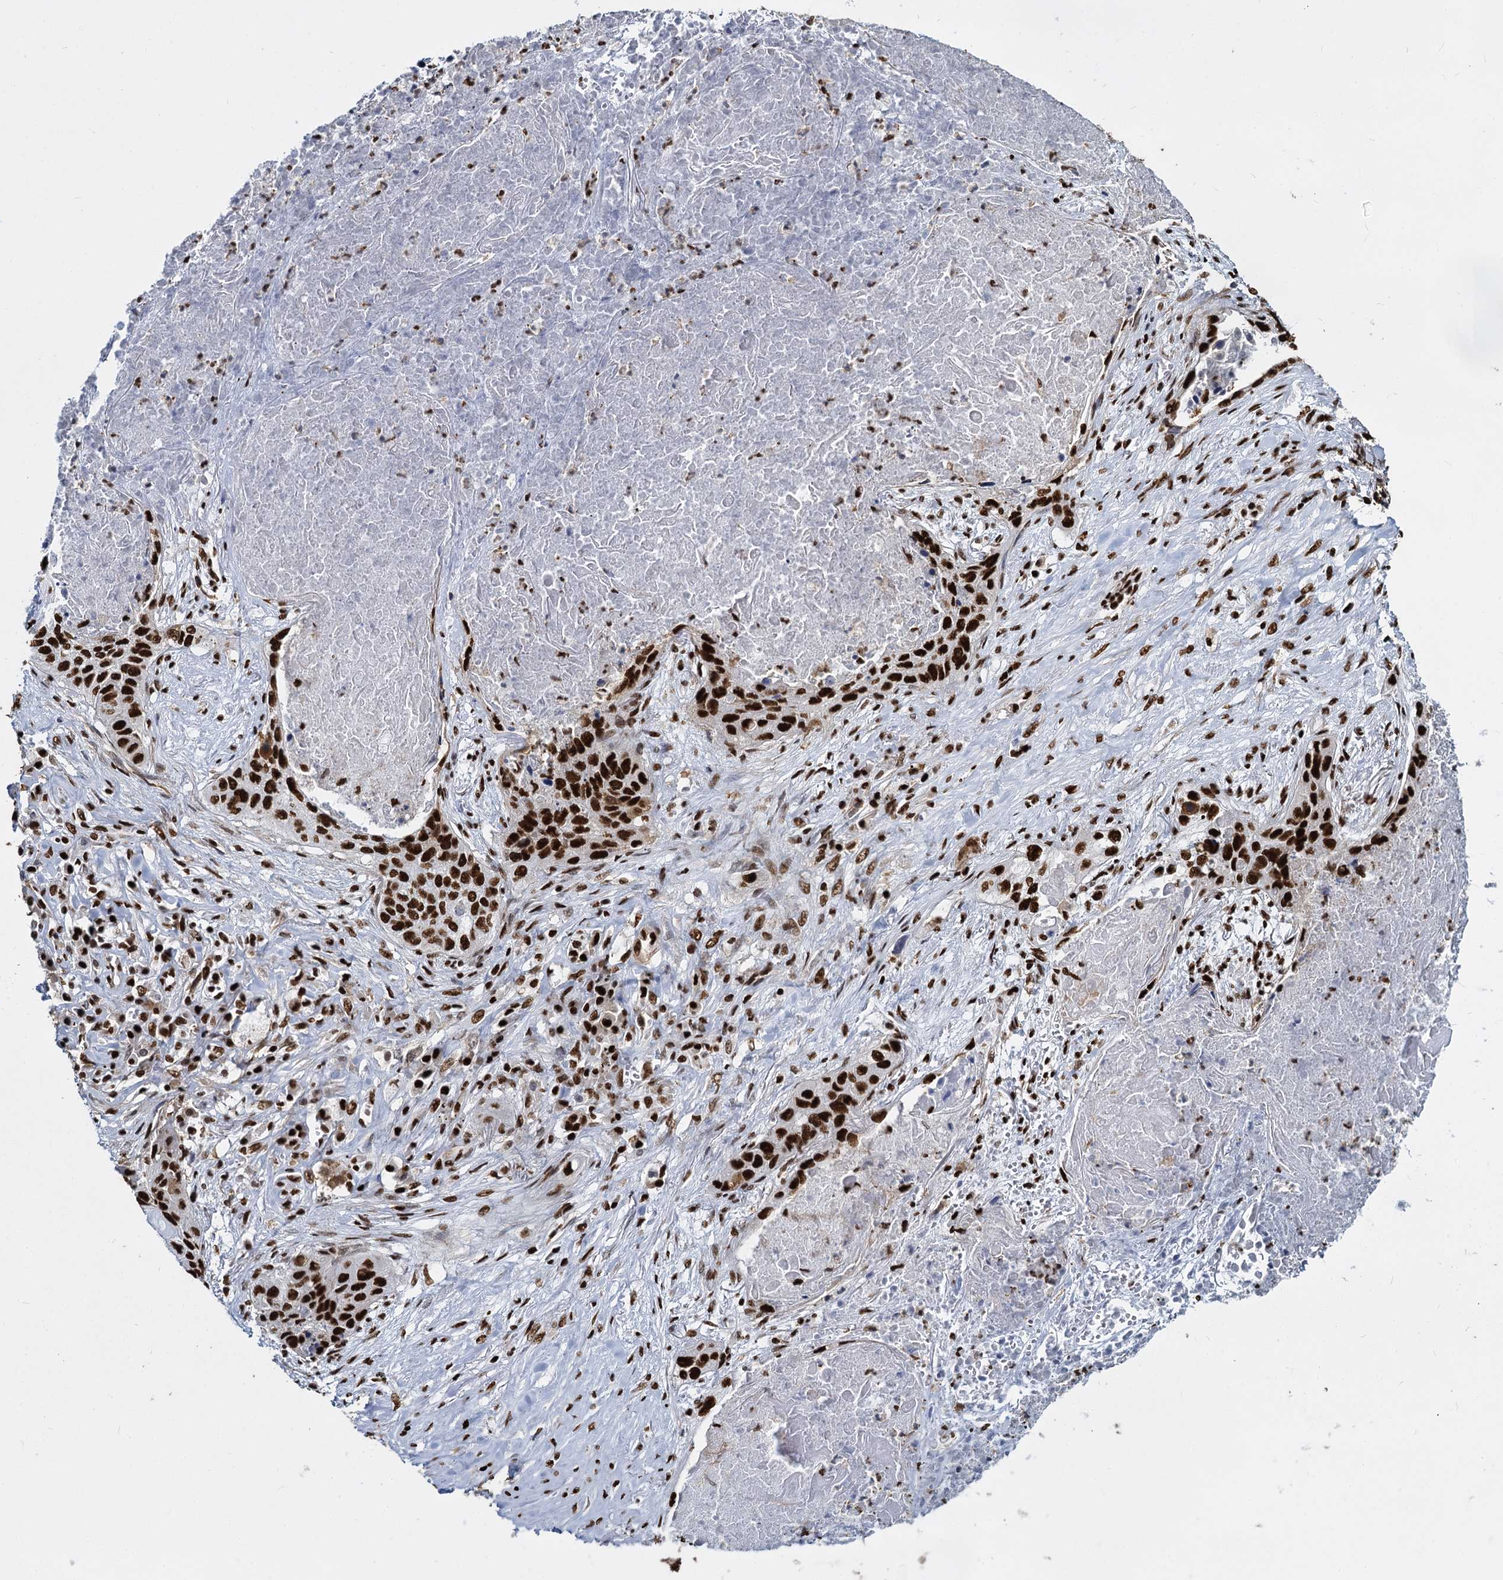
{"staining": {"intensity": "strong", "quantity": ">75%", "location": "nuclear"}, "tissue": "lung cancer", "cell_type": "Tumor cells", "image_type": "cancer", "snomed": [{"axis": "morphology", "description": "Squamous cell carcinoma, NOS"}, {"axis": "topography", "description": "Lung"}], "caption": "The immunohistochemical stain shows strong nuclear positivity in tumor cells of squamous cell carcinoma (lung) tissue. The staining was performed using DAB, with brown indicating positive protein expression. Nuclei are stained blue with hematoxylin.", "gene": "DCPS", "patient": {"sex": "female", "age": 63}}